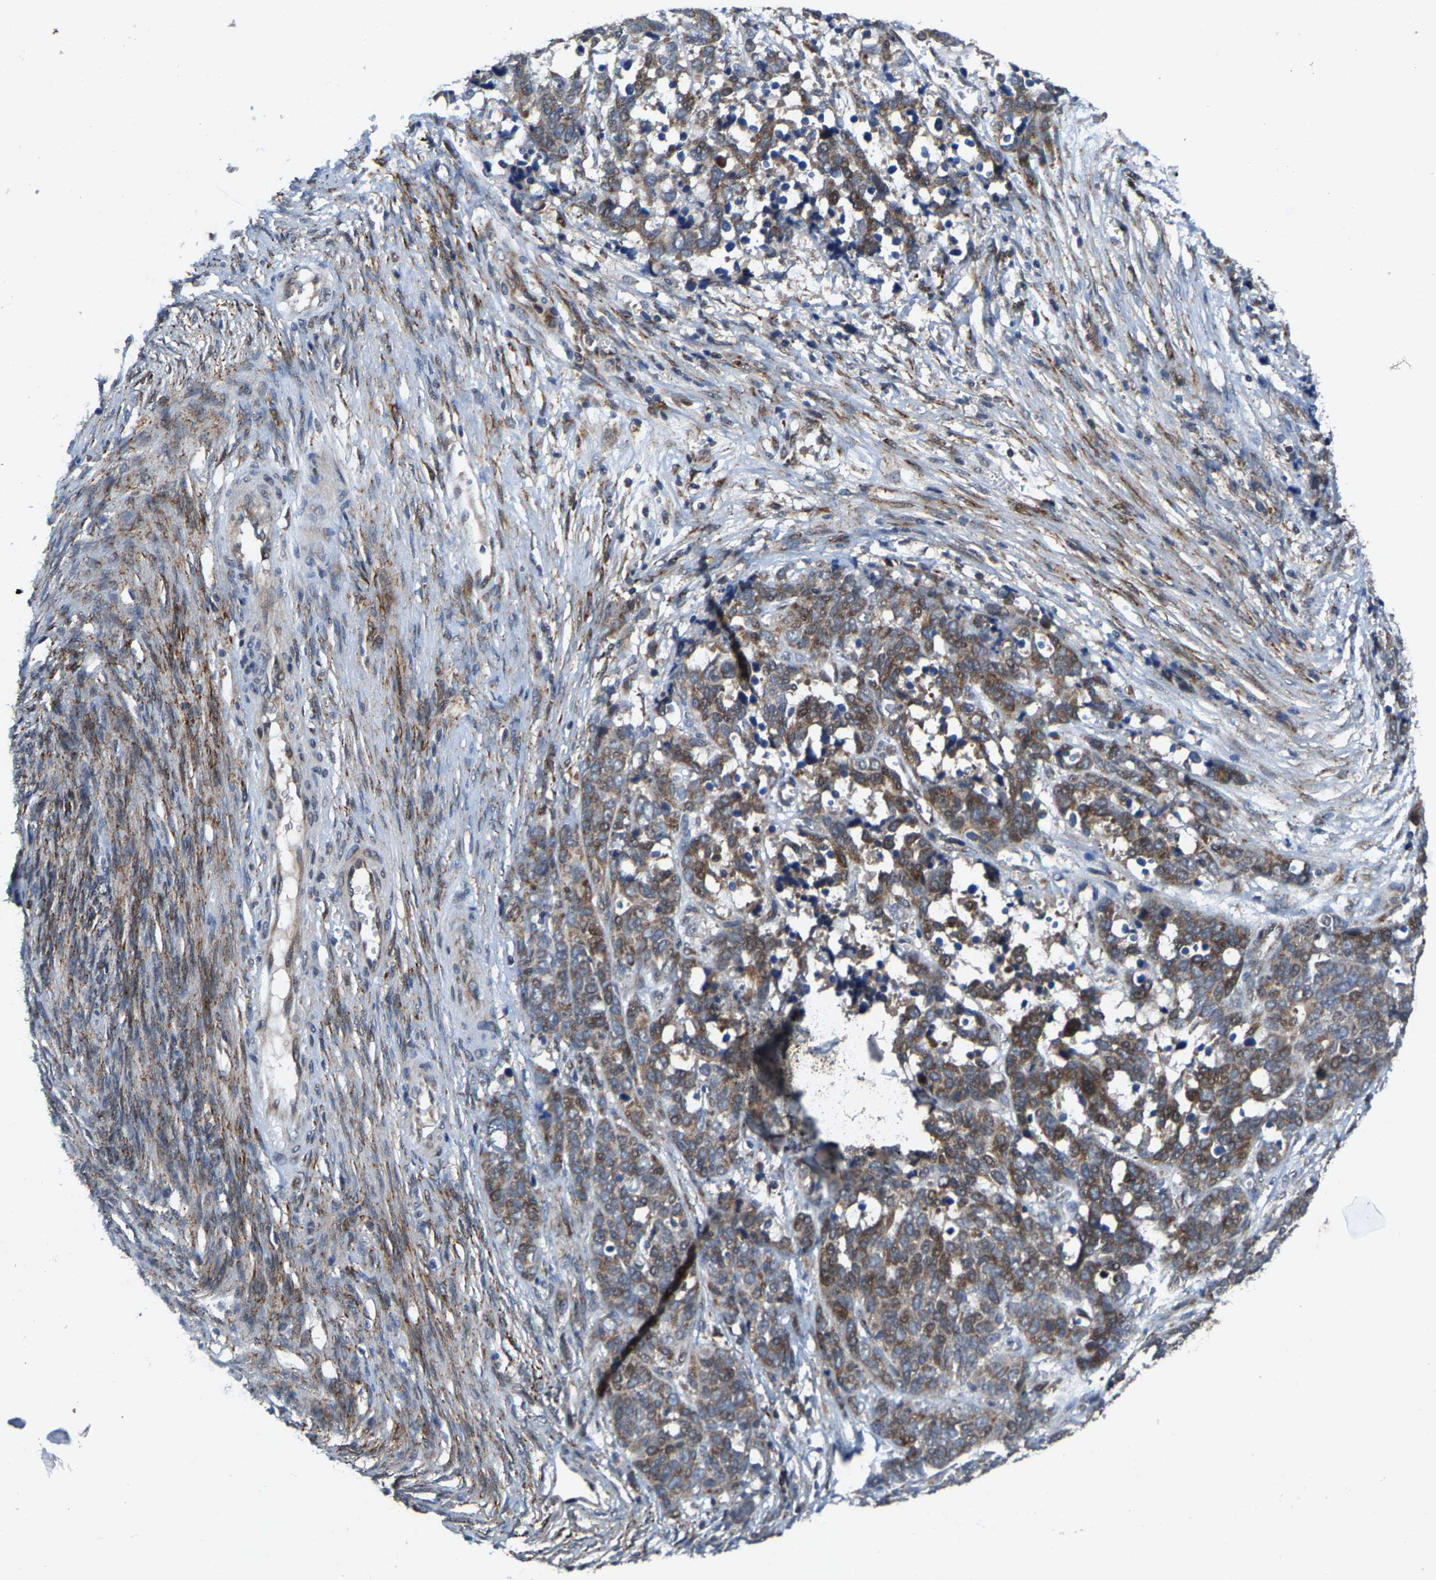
{"staining": {"intensity": "moderate", "quantity": "25%-75%", "location": "cytoplasmic/membranous"}, "tissue": "ovarian cancer", "cell_type": "Tumor cells", "image_type": "cancer", "snomed": [{"axis": "morphology", "description": "Cystadenocarcinoma, serous, NOS"}, {"axis": "topography", "description": "Ovary"}], "caption": "Moderate cytoplasmic/membranous protein positivity is present in approximately 25%-75% of tumor cells in ovarian serous cystadenocarcinoma.", "gene": "TDRKH", "patient": {"sex": "female", "age": 44}}